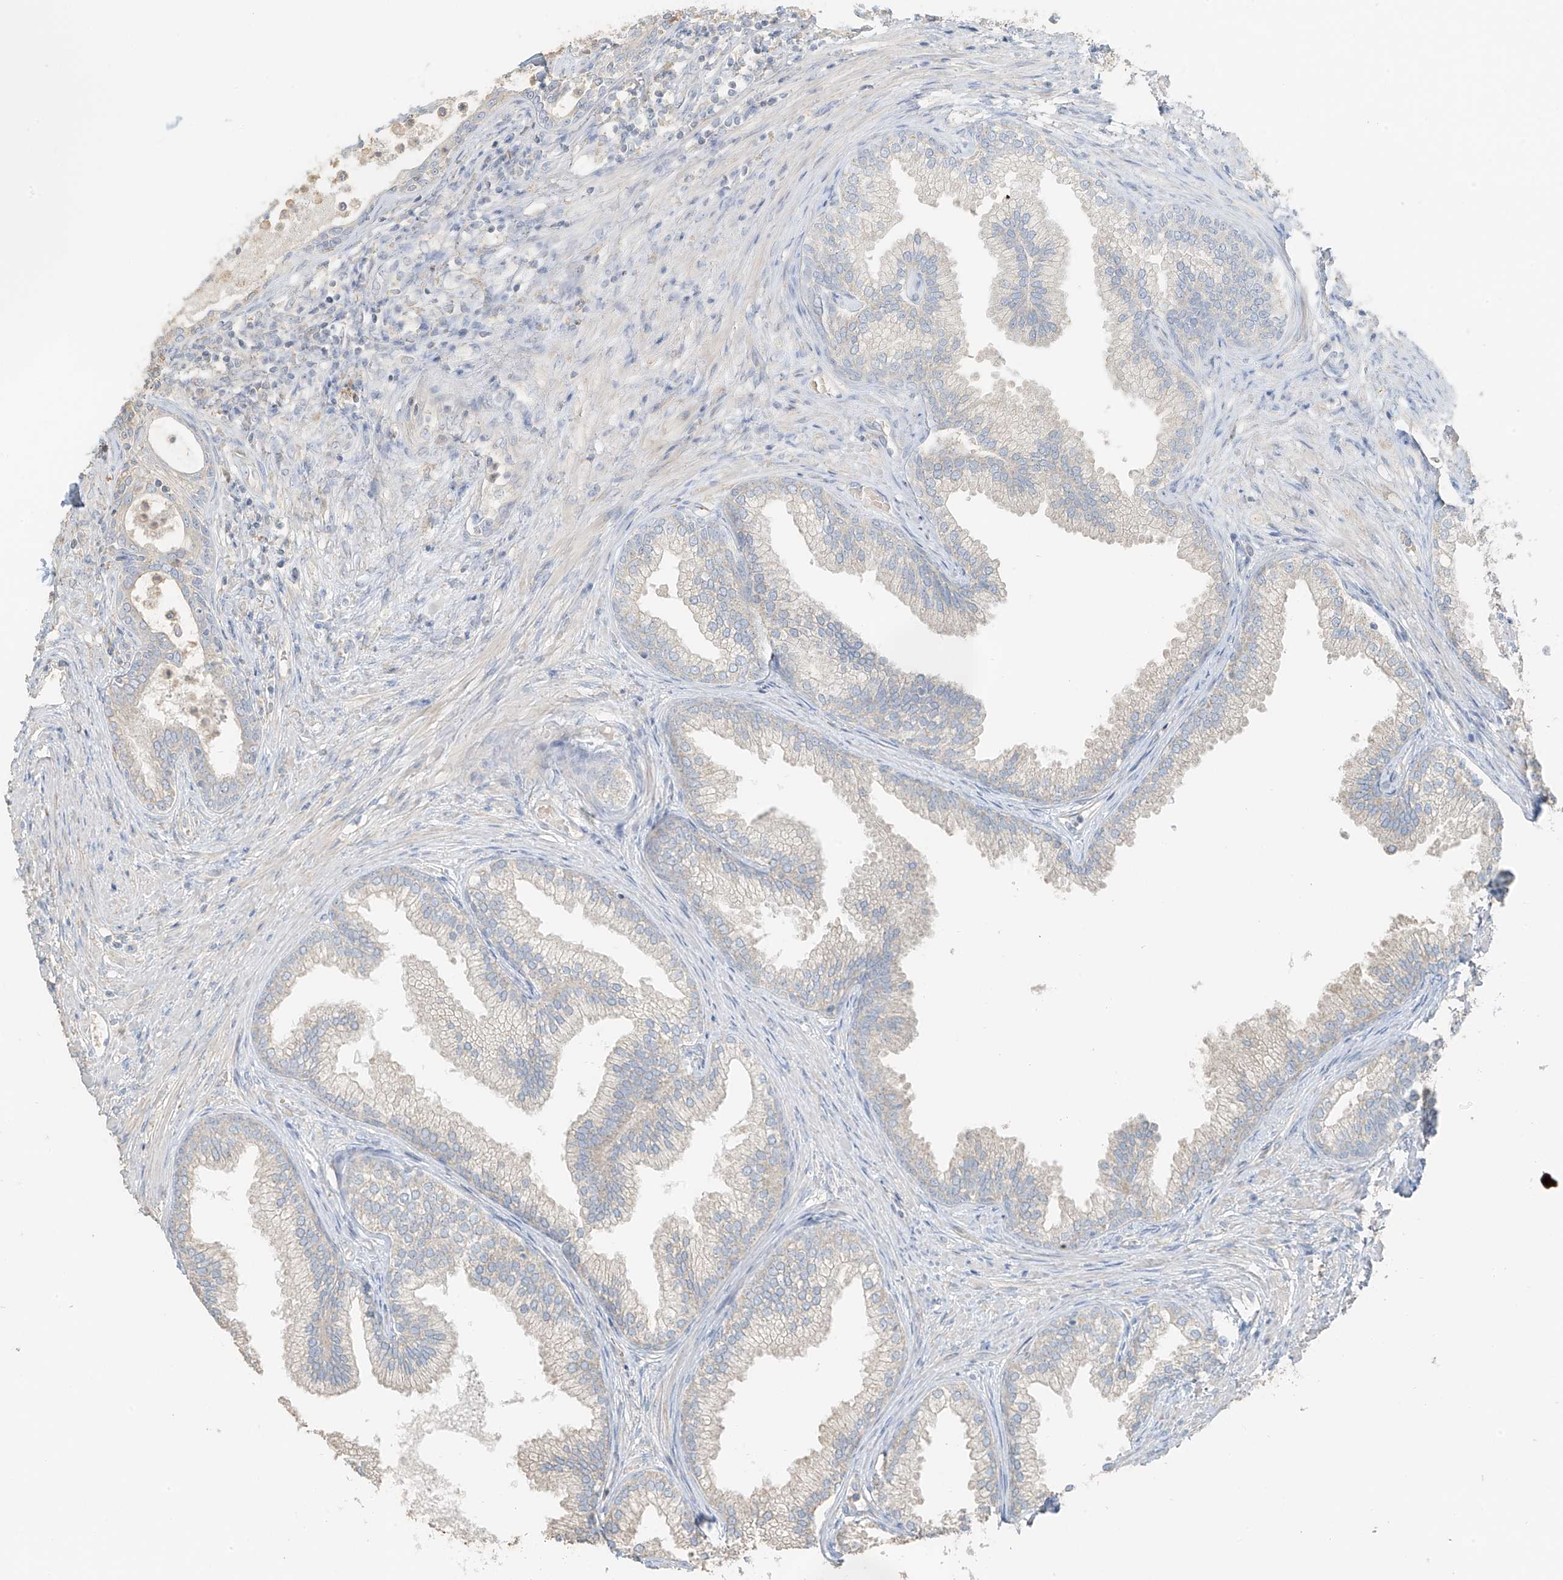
{"staining": {"intensity": "weak", "quantity": "25%-75%", "location": "cytoplasmic/membranous"}, "tissue": "prostate", "cell_type": "Glandular cells", "image_type": "normal", "snomed": [{"axis": "morphology", "description": "Normal tissue, NOS"}, {"axis": "topography", "description": "Prostate"}], "caption": "About 25%-75% of glandular cells in benign prostate reveal weak cytoplasmic/membranous protein positivity as visualized by brown immunohistochemical staining.", "gene": "RFTN2", "patient": {"sex": "male", "age": 76}}